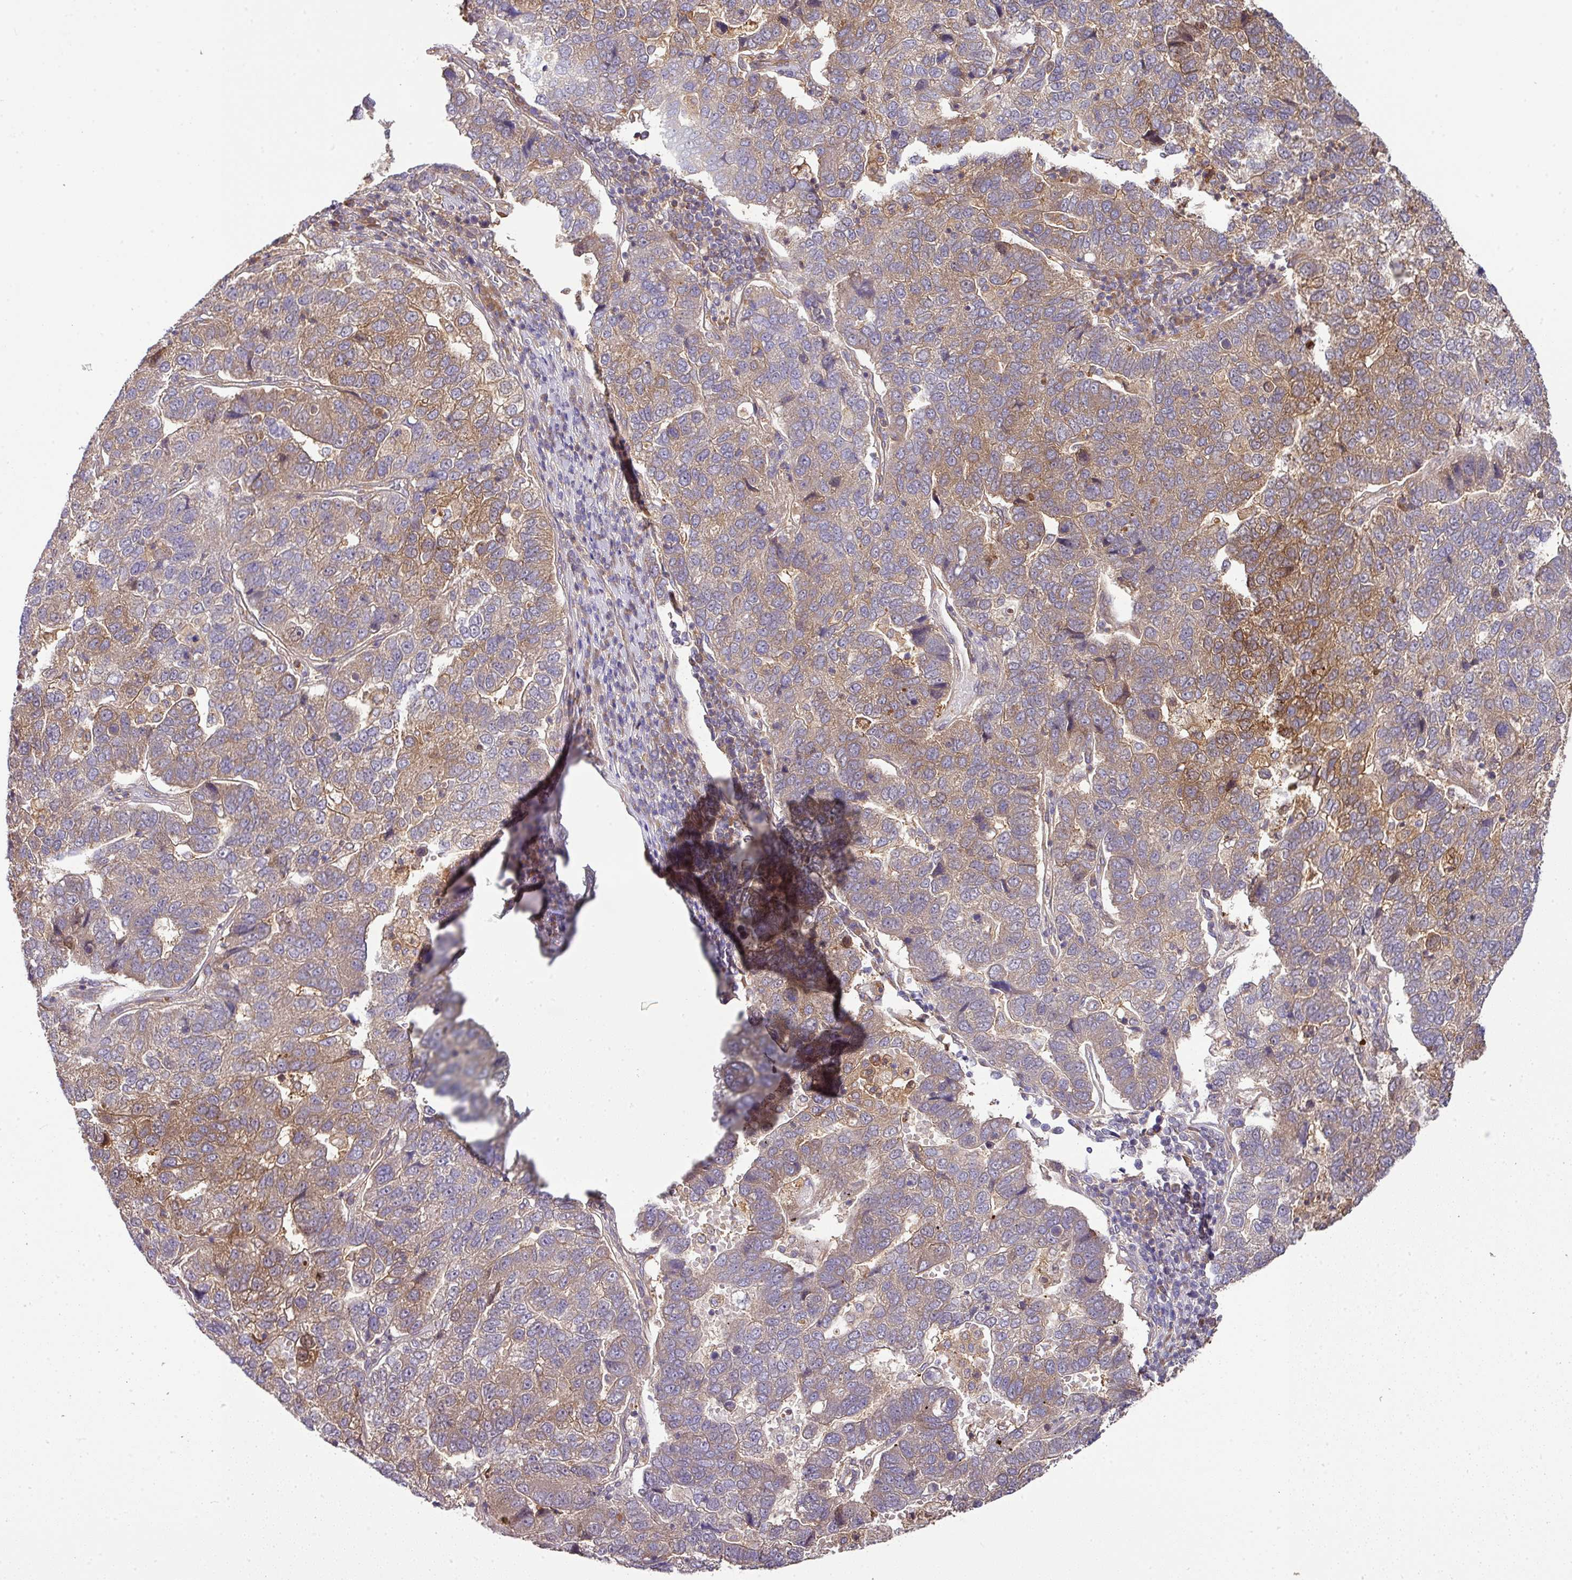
{"staining": {"intensity": "moderate", "quantity": "25%-75%", "location": "cytoplasmic/membranous"}, "tissue": "pancreatic cancer", "cell_type": "Tumor cells", "image_type": "cancer", "snomed": [{"axis": "morphology", "description": "Adenocarcinoma, NOS"}, {"axis": "topography", "description": "Pancreas"}], "caption": "DAB (3,3'-diaminobenzidine) immunohistochemical staining of human pancreatic adenocarcinoma reveals moderate cytoplasmic/membranous protein staining in about 25%-75% of tumor cells. Using DAB (brown) and hematoxylin (blue) stains, captured at high magnification using brightfield microscopy.", "gene": "TMEM107", "patient": {"sex": "female", "age": 61}}